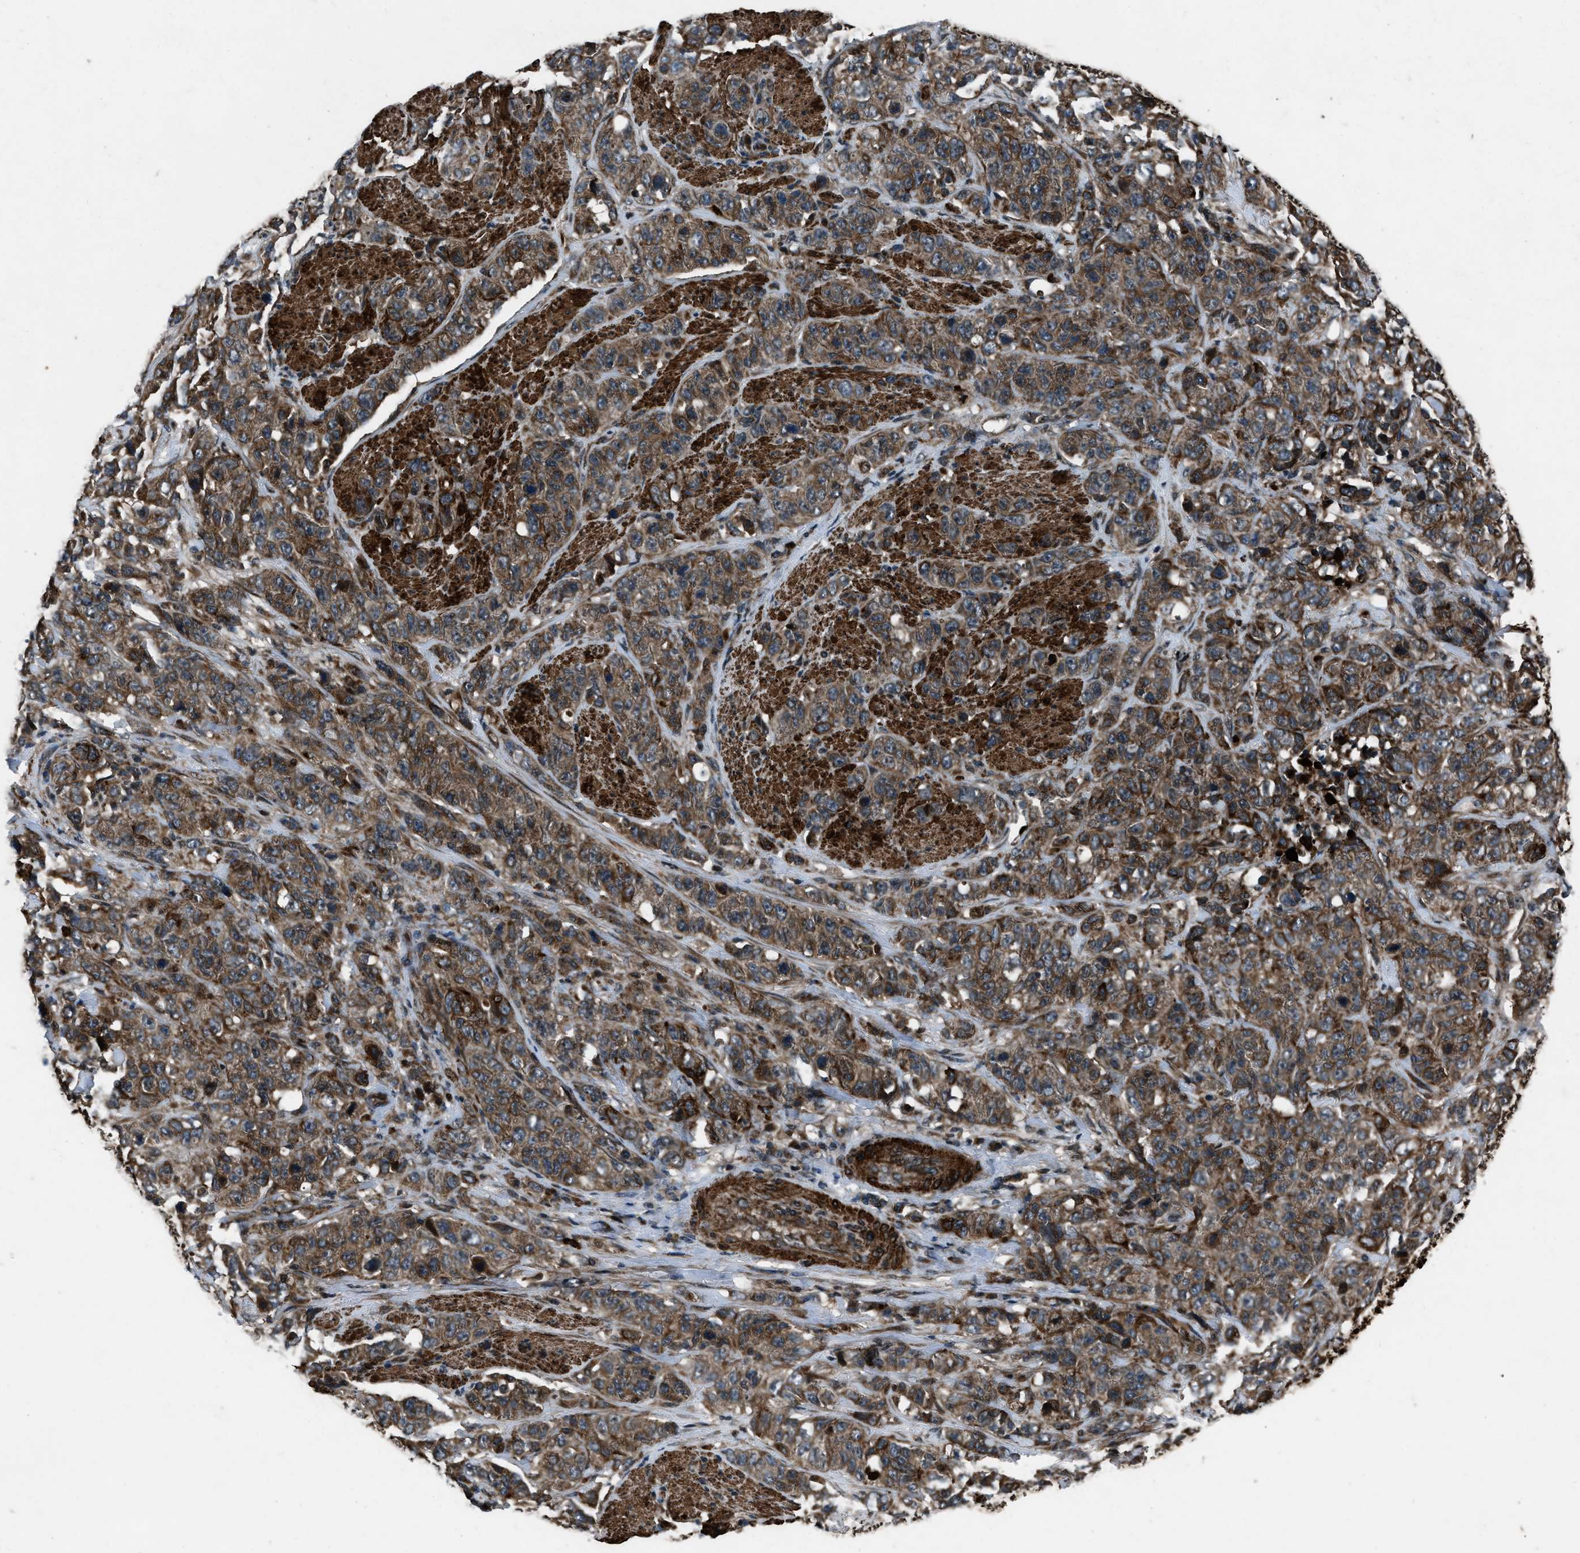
{"staining": {"intensity": "moderate", "quantity": ">75%", "location": "cytoplasmic/membranous"}, "tissue": "stomach cancer", "cell_type": "Tumor cells", "image_type": "cancer", "snomed": [{"axis": "morphology", "description": "Adenocarcinoma, NOS"}, {"axis": "topography", "description": "Stomach"}], "caption": "Human stomach cancer (adenocarcinoma) stained for a protein (brown) exhibits moderate cytoplasmic/membranous positive positivity in about >75% of tumor cells.", "gene": "IRAK4", "patient": {"sex": "male", "age": 48}}